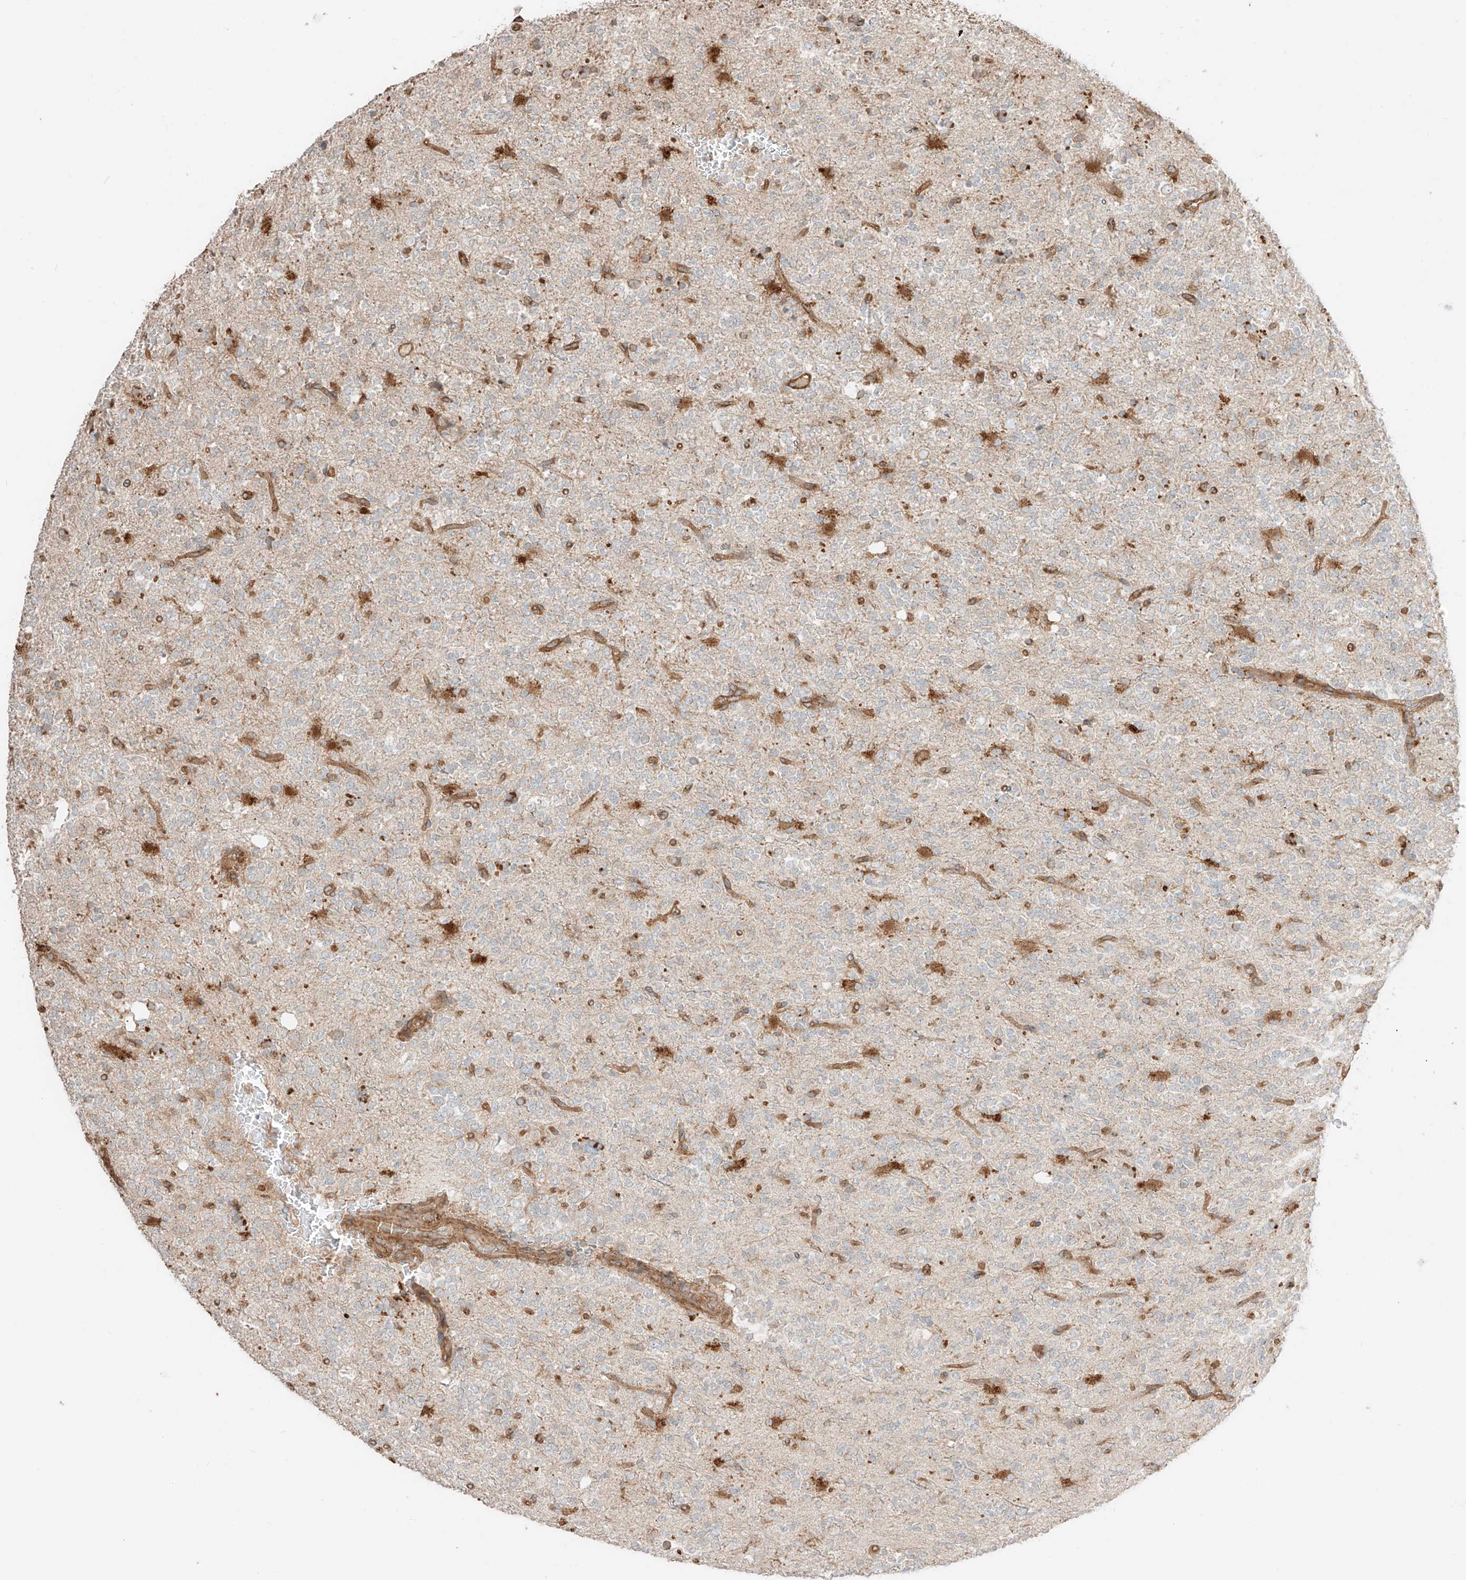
{"staining": {"intensity": "negative", "quantity": "none", "location": "none"}, "tissue": "glioma", "cell_type": "Tumor cells", "image_type": "cancer", "snomed": [{"axis": "morphology", "description": "Glioma, malignant, High grade"}, {"axis": "topography", "description": "Brain"}], "caption": "This is an immunohistochemistry (IHC) micrograph of human glioma. There is no expression in tumor cells.", "gene": "CCDC115", "patient": {"sex": "female", "age": 62}}